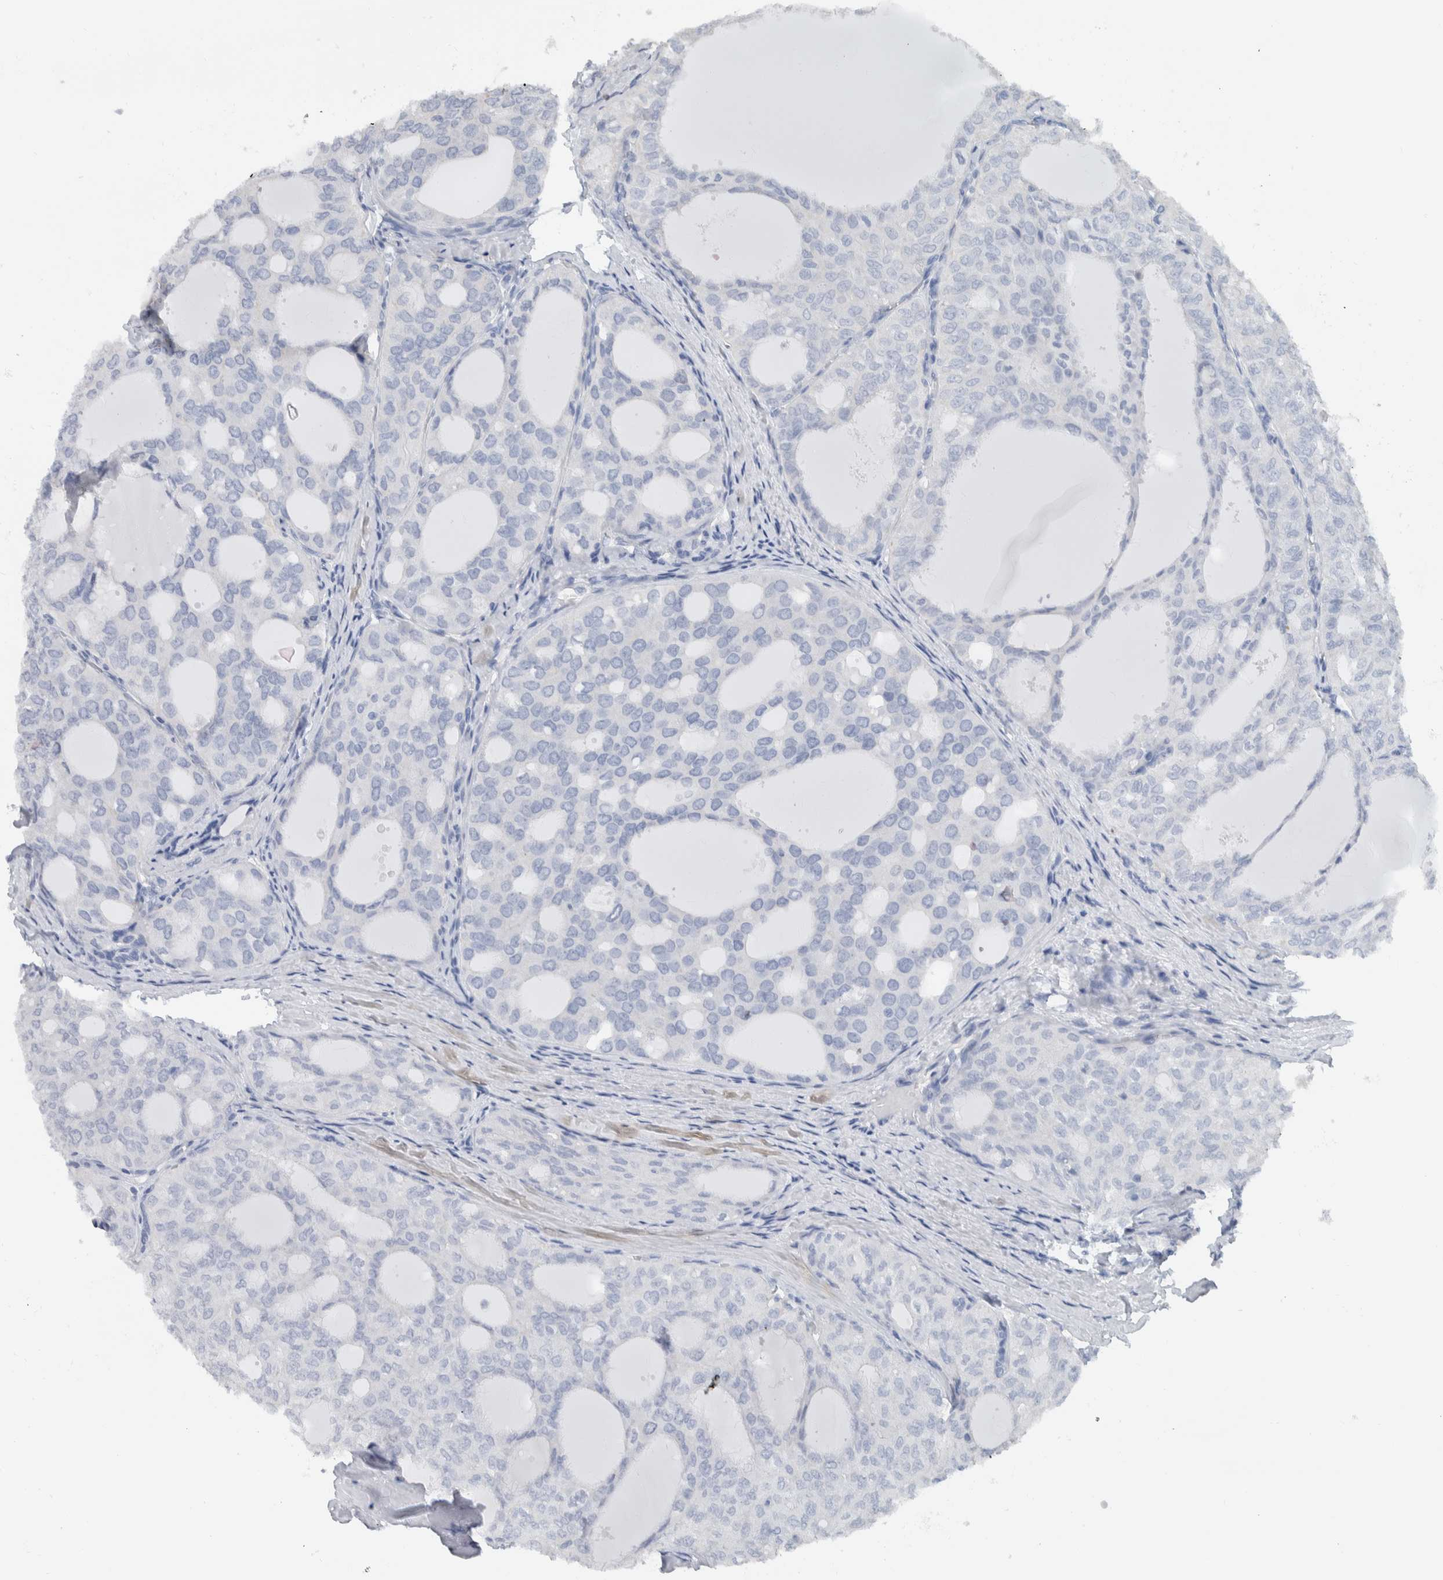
{"staining": {"intensity": "negative", "quantity": "none", "location": "none"}, "tissue": "thyroid cancer", "cell_type": "Tumor cells", "image_type": "cancer", "snomed": [{"axis": "morphology", "description": "Follicular adenoma carcinoma, NOS"}, {"axis": "topography", "description": "Thyroid gland"}], "caption": "Immunohistochemistry photomicrograph of human thyroid cancer (follicular adenoma carcinoma) stained for a protein (brown), which displays no expression in tumor cells.", "gene": "NEFM", "patient": {"sex": "male", "age": 75}}